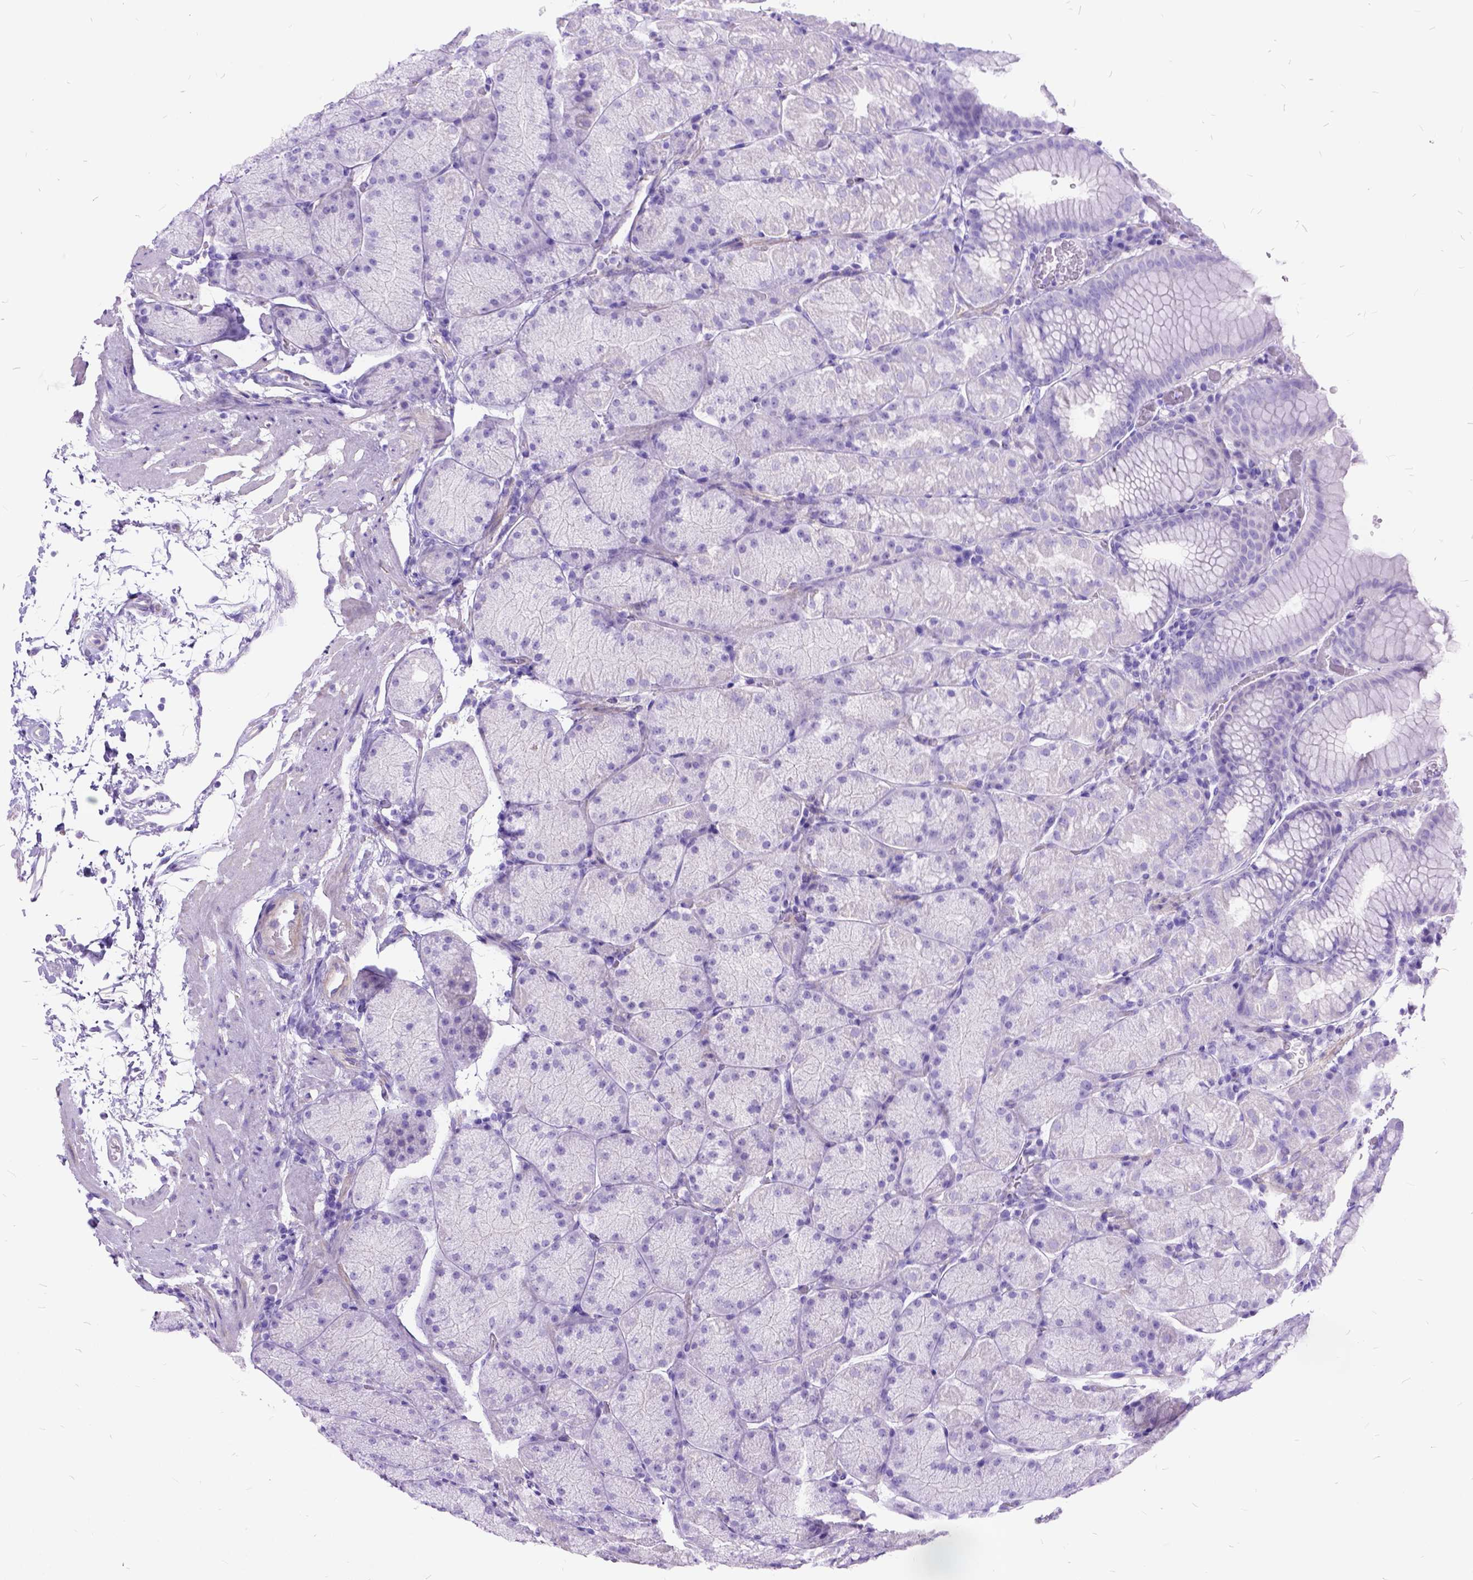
{"staining": {"intensity": "negative", "quantity": "none", "location": "none"}, "tissue": "stomach", "cell_type": "Glandular cells", "image_type": "normal", "snomed": [{"axis": "morphology", "description": "Normal tissue, NOS"}, {"axis": "topography", "description": "Stomach, upper"}, {"axis": "topography", "description": "Stomach"}], "caption": "DAB (3,3'-diaminobenzidine) immunohistochemical staining of unremarkable stomach demonstrates no significant staining in glandular cells.", "gene": "ARL9", "patient": {"sex": "male", "age": 76}}